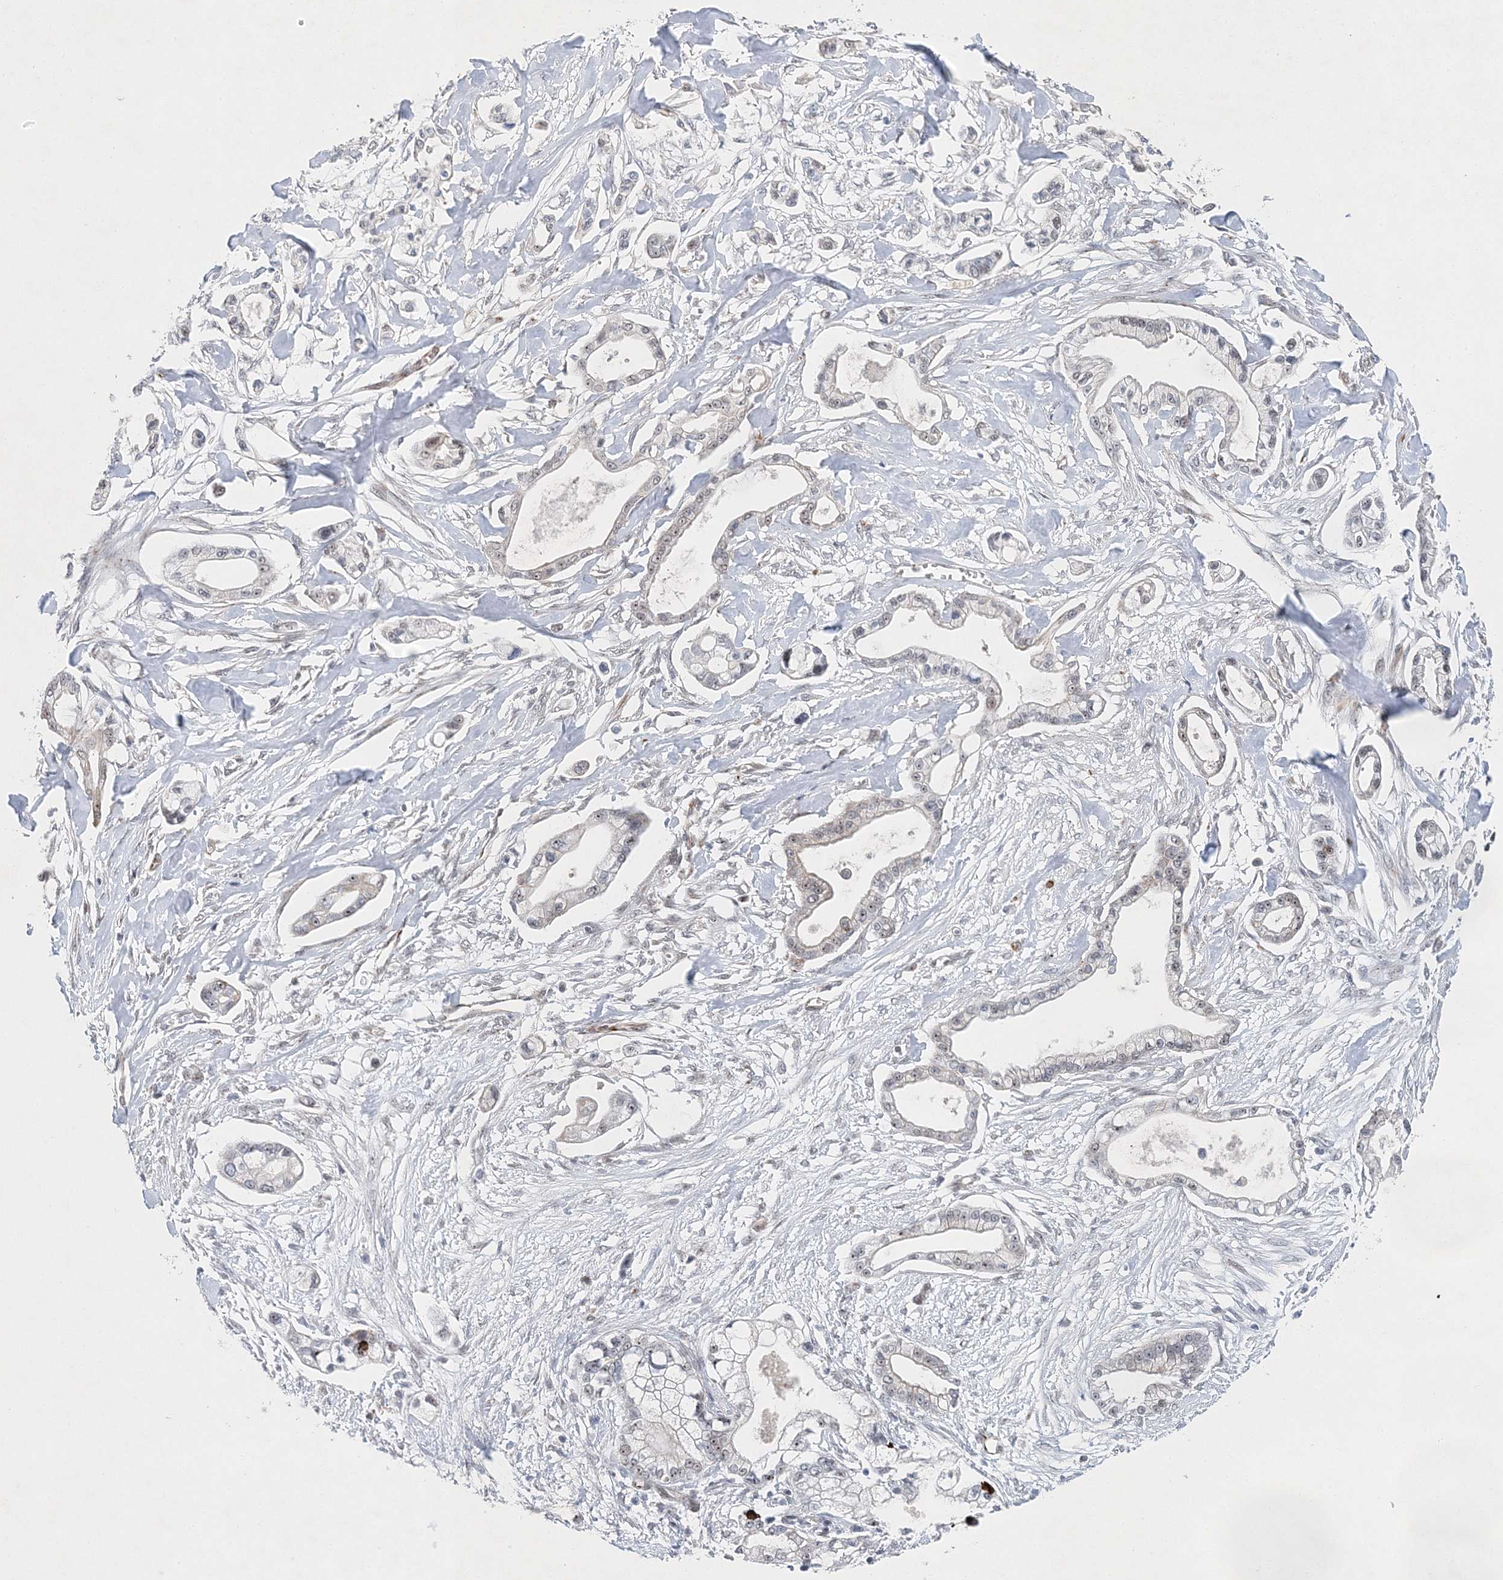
{"staining": {"intensity": "negative", "quantity": "none", "location": "none"}, "tissue": "pancreatic cancer", "cell_type": "Tumor cells", "image_type": "cancer", "snomed": [{"axis": "morphology", "description": "Adenocarcinoma, NOS"}, {"axis": "topography", "description": "Pancreas"}], "caption": "High power microscopy photomicrograph of an immunohistochemistry (IHC) micrograph of pancreatic cancer (adenocarcinoma), revealing no significant staining in tumor cells.", "gene": "UIMC1", "patient": {"sex": "male", "age": 68}}